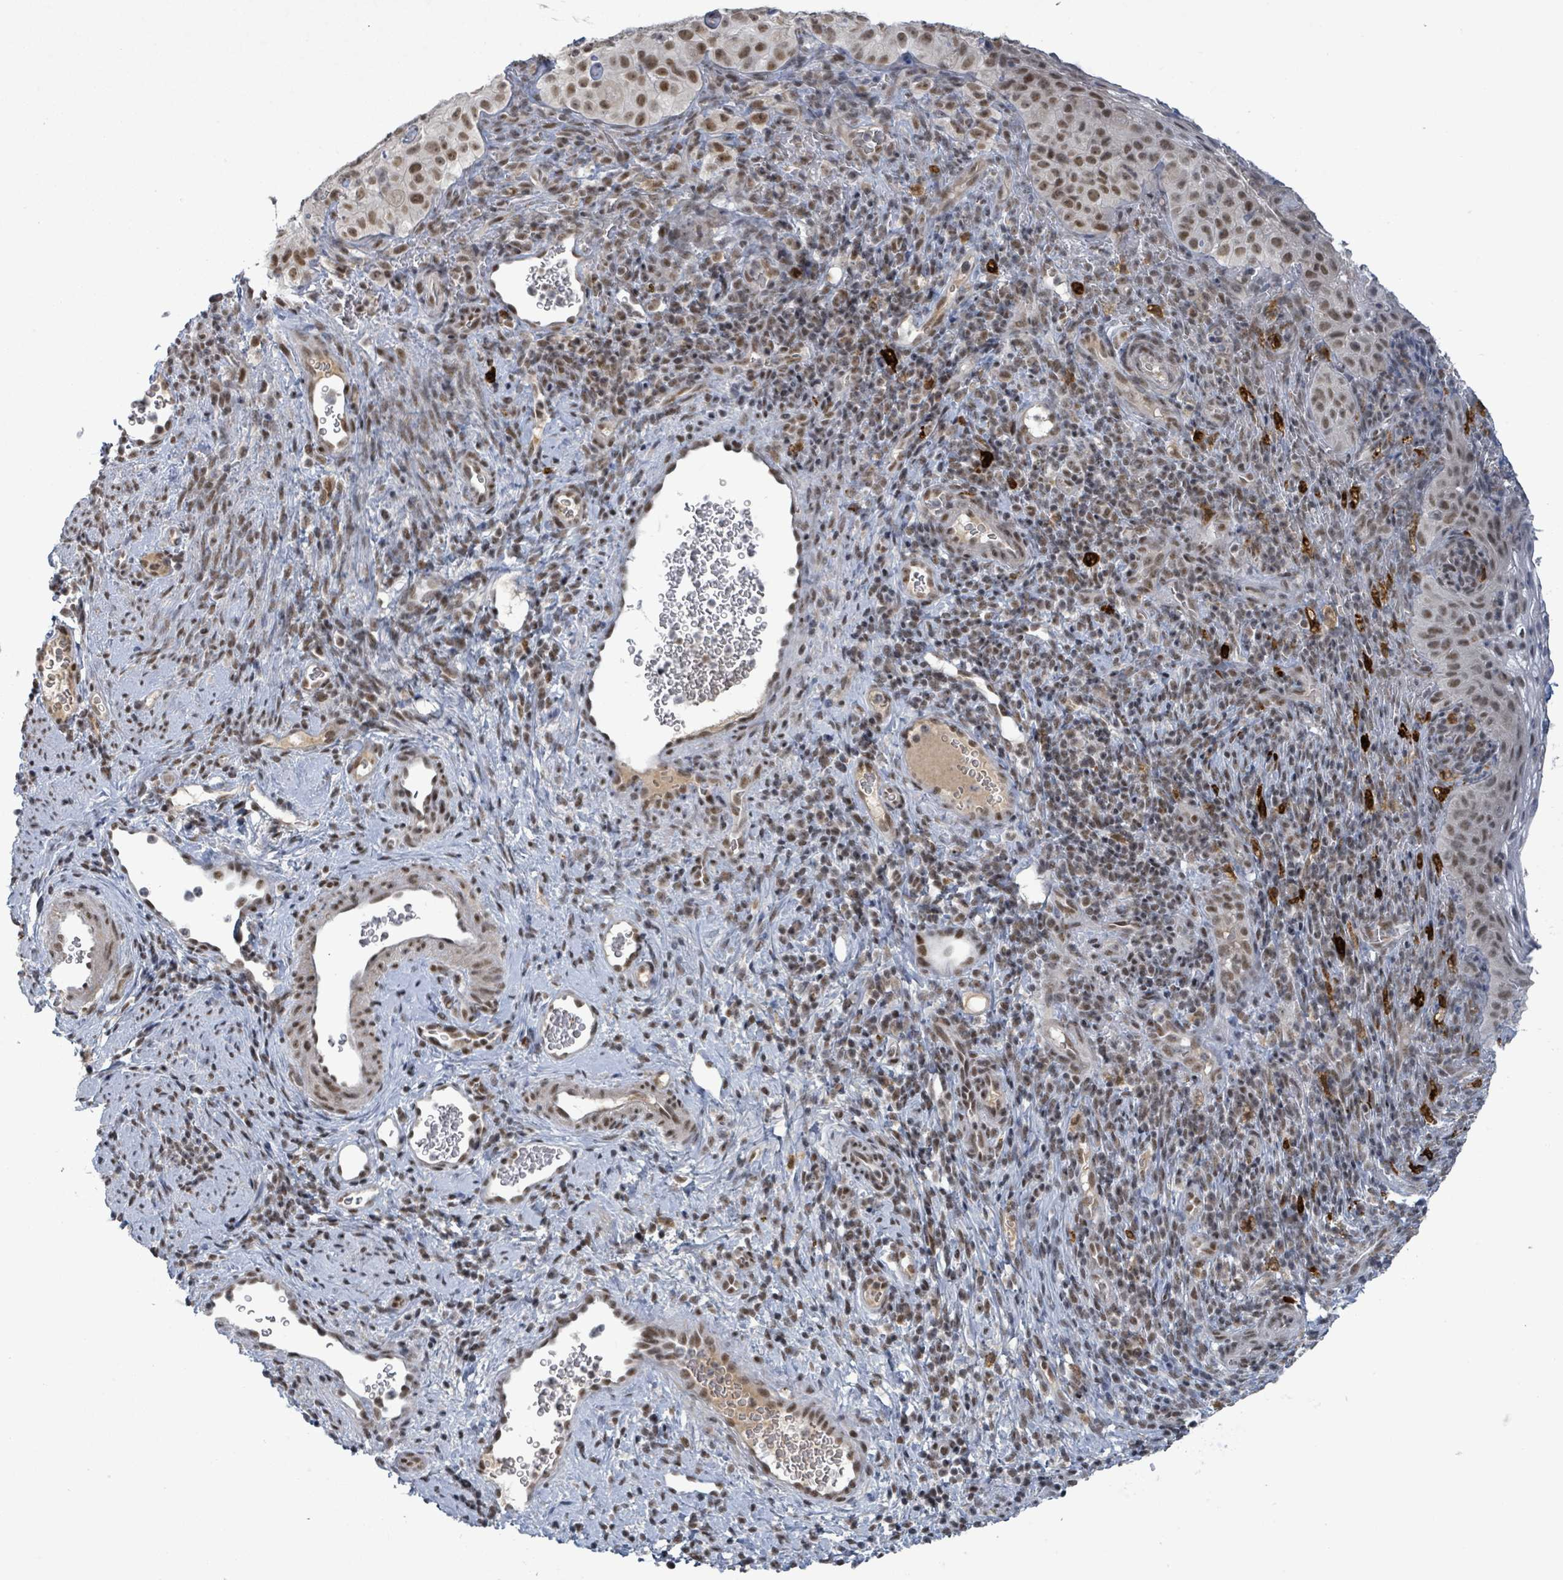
{"staining": {"intensity": "moderate", "quantity": ">75%", "location": "nuclear"}, "tissue": "cervical cancer", "cell_type": "Tumor cells", "image_type": "cancer", "snomed": [{"axis": "morphology", "description": "Squamous cell carcinoma, NOS"}, {"axis": "topography", "description": "Cervix"}], "caption": "Brown immunohistochemical staining in human cervical cancer (squamous cell carcinoma) reveals moderate nuclear staining in about >75% of tumor cells.", "gene": "BANP", "patient": {"sex": "female", "age": 52}}